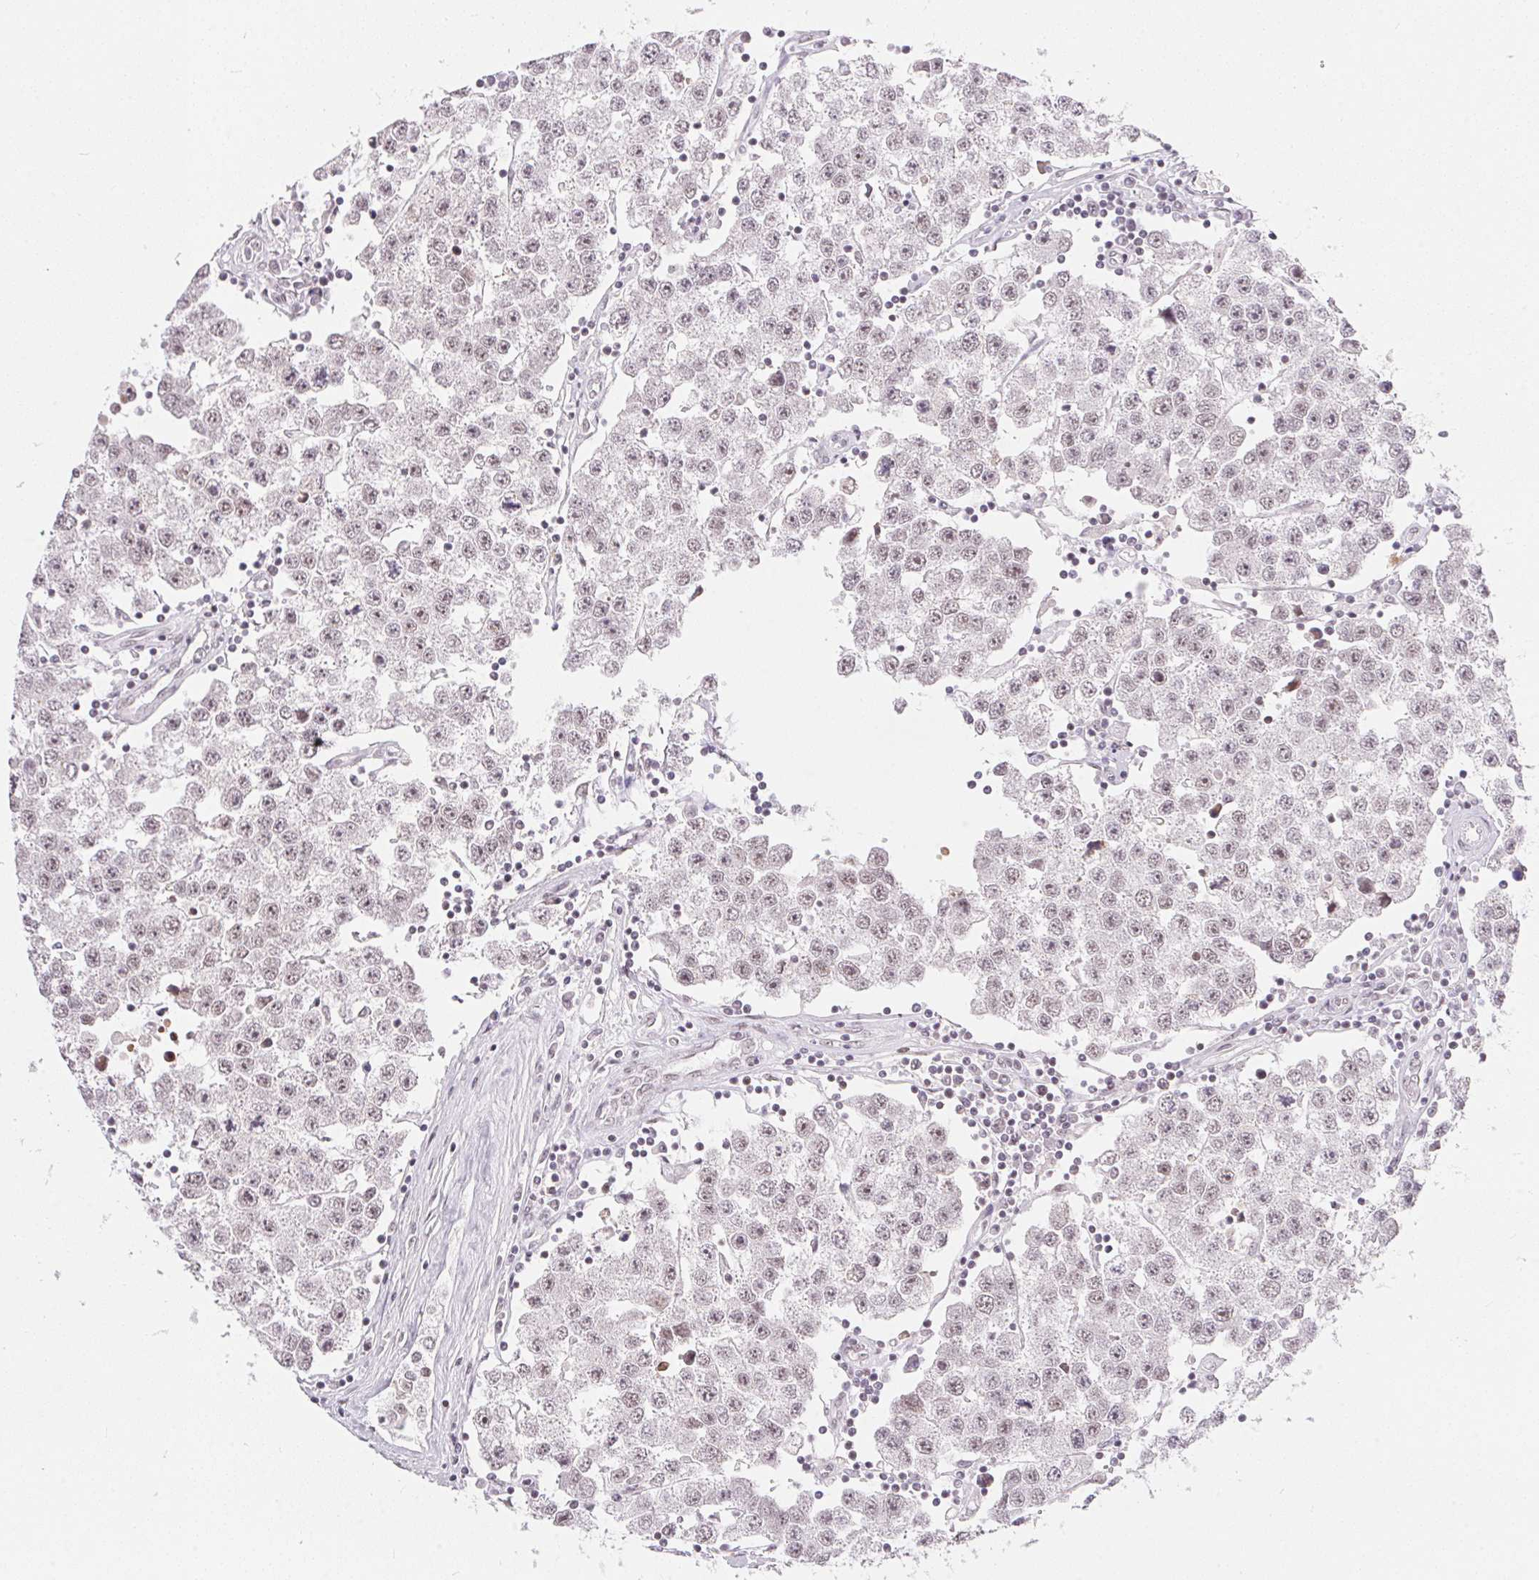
{"staining": {"intensity": "weak", "quantity": ">75%", "location": "nuclear"}, "tissue": "testis cancer", "cell_type": "Tumor cells", "image_type": "cancer", "snomed": [{"axis": "morphology", "description": "Seminoma, NOS"}, {"axis": "topography", "description": "Testis"}], "caption": "Immunohistochemistry micrograph of neoplastic tissue: human testis cancer stained using IHC demonstrates low levels of weak protein expression localized specifically in the nuclear of tumor cells, appearing as a nuclear brown color.", "gene": "NFE2L1", "patient": {"sex": "male", "age": 34}}